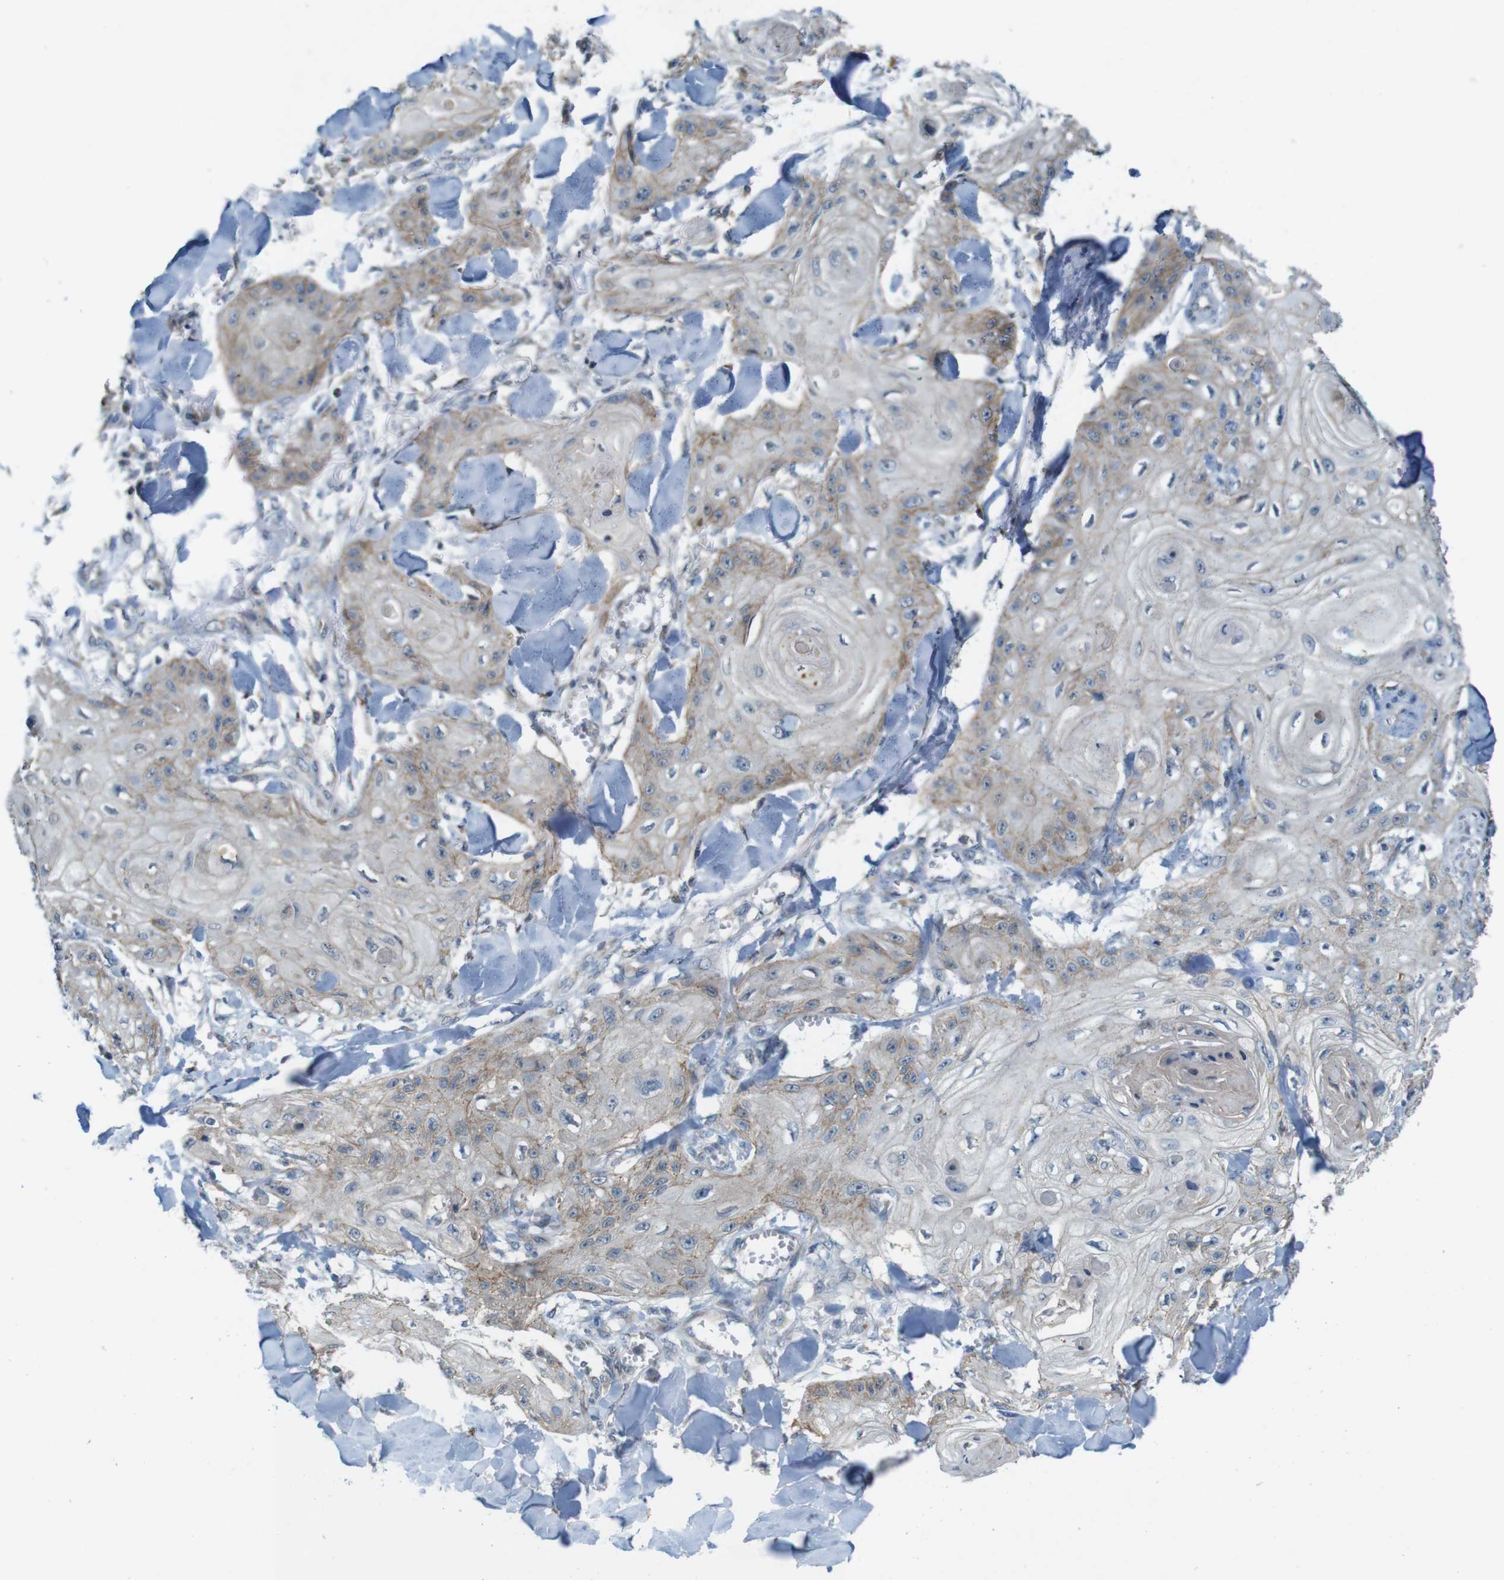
{"staining": {"intensity": "weak", "quantity": "<25%", "location": "cytoplasmic/membranous"}, "tissue": "skin cancer", "cell_type": "Tumor cells", "image_type": "cancer", "snomed": [{"axis": "morphology", "description": "Squamous cell carcinoma, NOS"}, {"axis": "topography", "description": "Skin"}], "caption": "This is an IHC image of human skin squamous cell carcinoma. There is no positivity in tumor cells.", "gene": "SKI", "patient": {"sex": "male", "age": 74}}